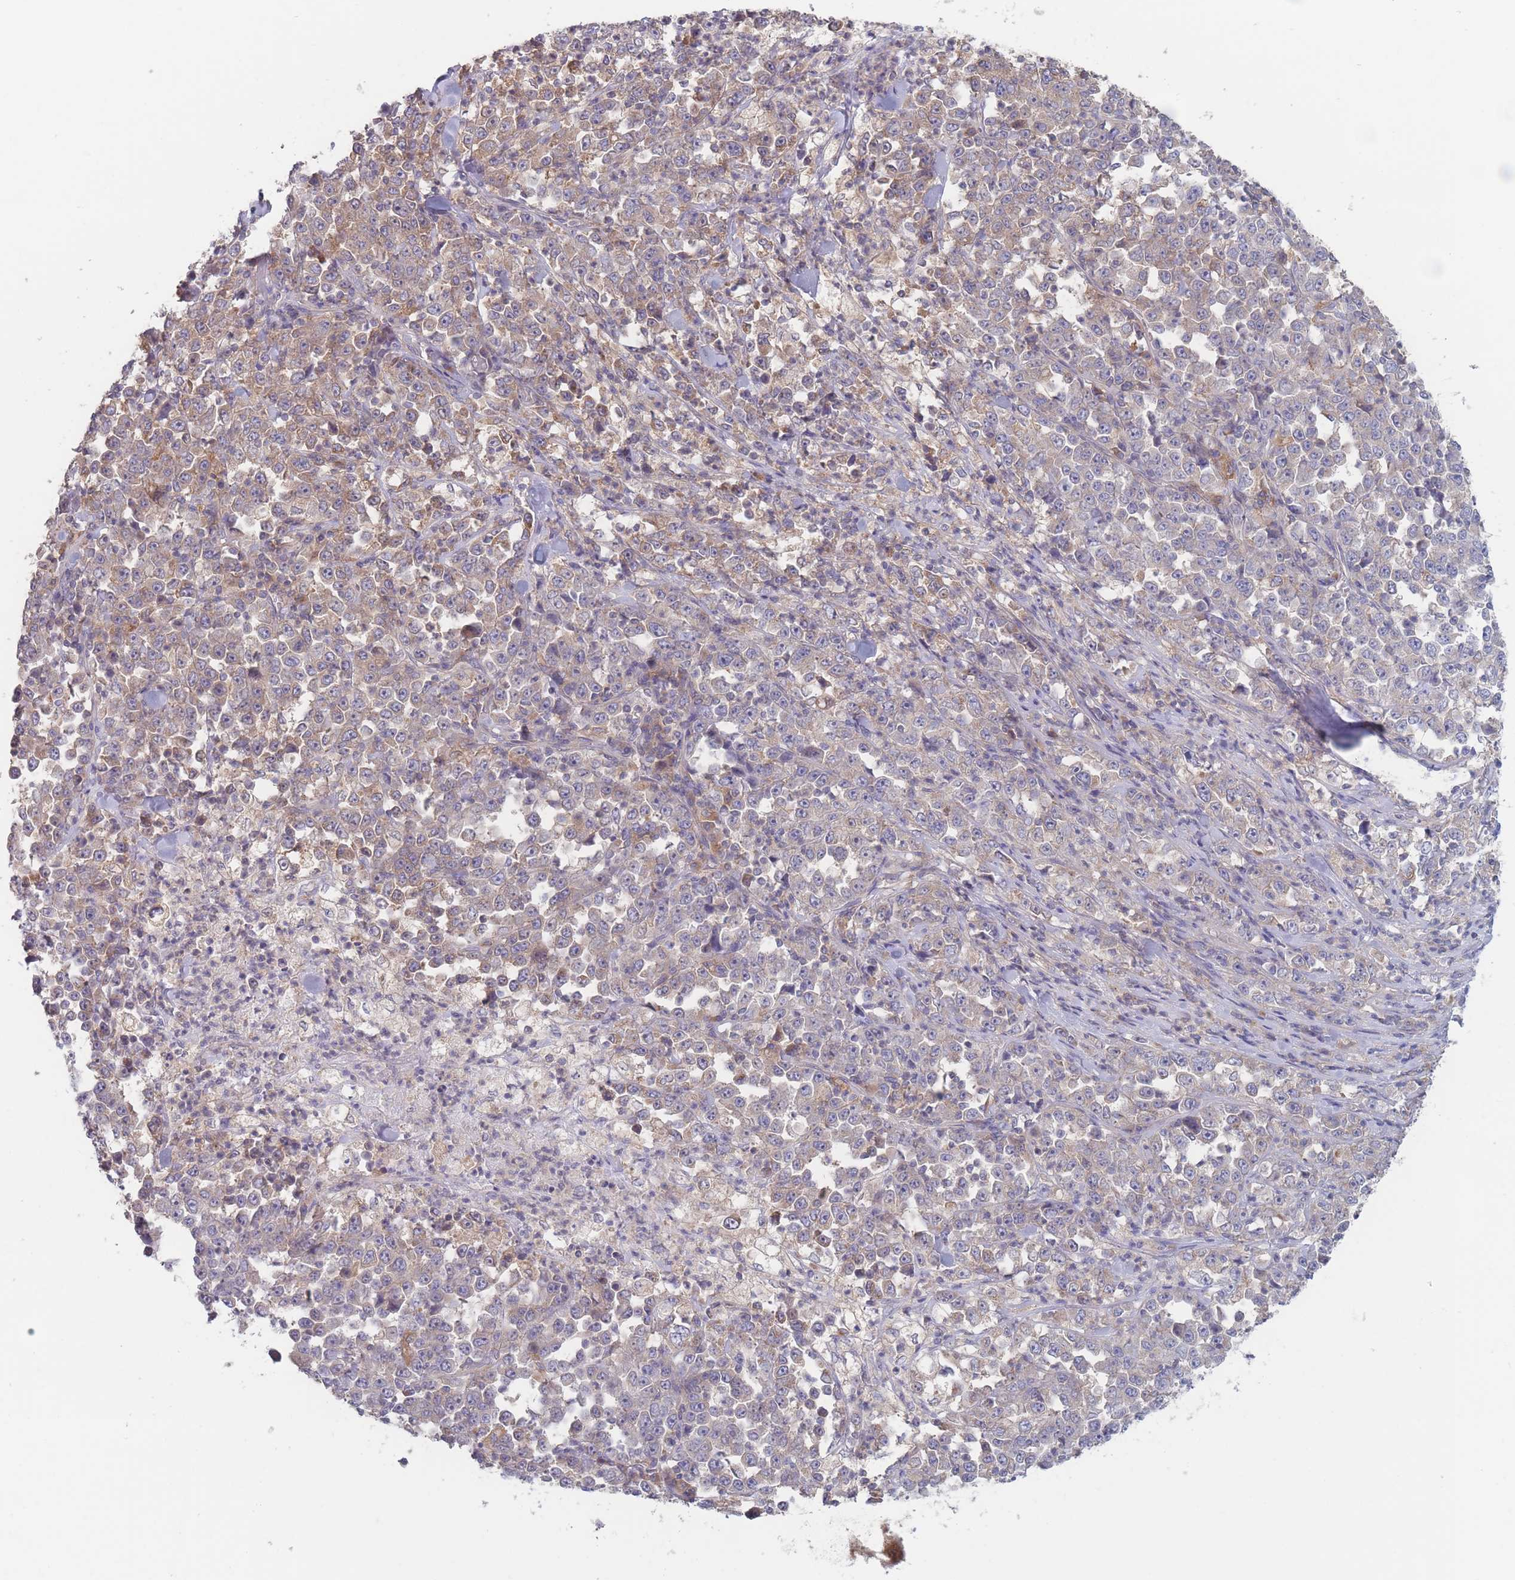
{"staining": {"intensity": "weak", "quantity": "<25%", "location": "cytoplasmic/membranous"}, "tissue": "stomach cancer", "cell_type": "Tumor cells", "image_type": "cancer", "snomed": [{"axis": "morphology", "description": "Normal tissue, NOS"}, {"axis": "morphology", "description": "Adenocarcinoma, NOS"}, {"axis": "topography", "description": "Stomach, upper"}, {"axis": "topography", "description": "Stomach"}], "caption": "Photomicrograph shows no protein positivity in tumor cells of adenocarcinoma (stomach) tissue.", "gene": "EFCC1", "patient": {"sex": "male", "age": 59}}